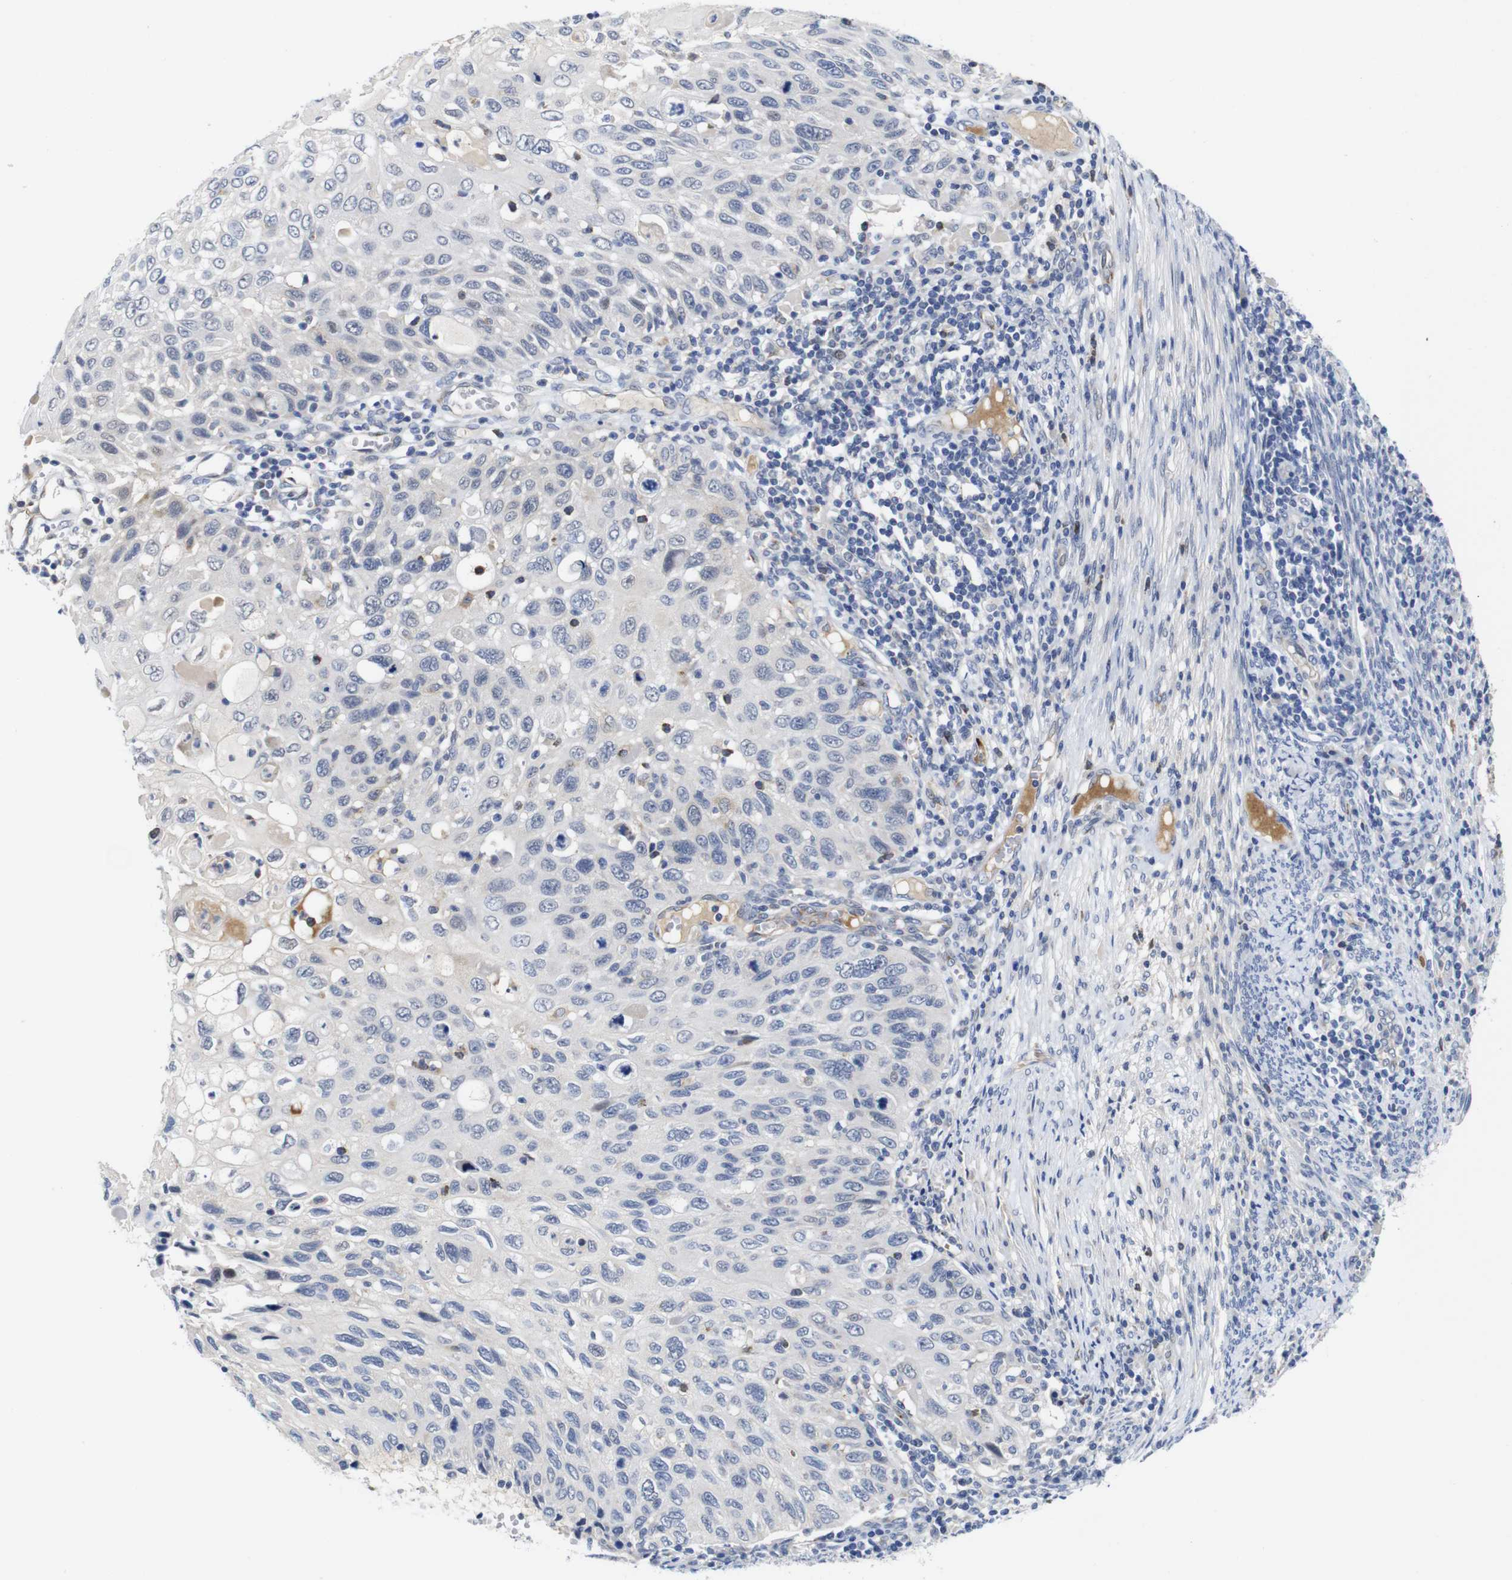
{"staining": {"intensity": "negative", "quantity": "none", "location": "none"}, "tissue": "cervical cancer", "cell_type": "Tumor cells", "image_type": "cancer", "snomed": [{"axis": "morphology", "description": "Squamous cell carcinoma, NOS"}, {"axis": "topography", "description": "Cervix"}], "caption": "High magnification brightfield microscopy of cervical squamous cell carcinoma stained with DAB (3,3'-diaminobenzidine) (brown) and counterstained with hematoxylin (blue): tumor cells show no significant expression.", "gene": "FURIN", "patient": {"sex": "female", "age": 70}}